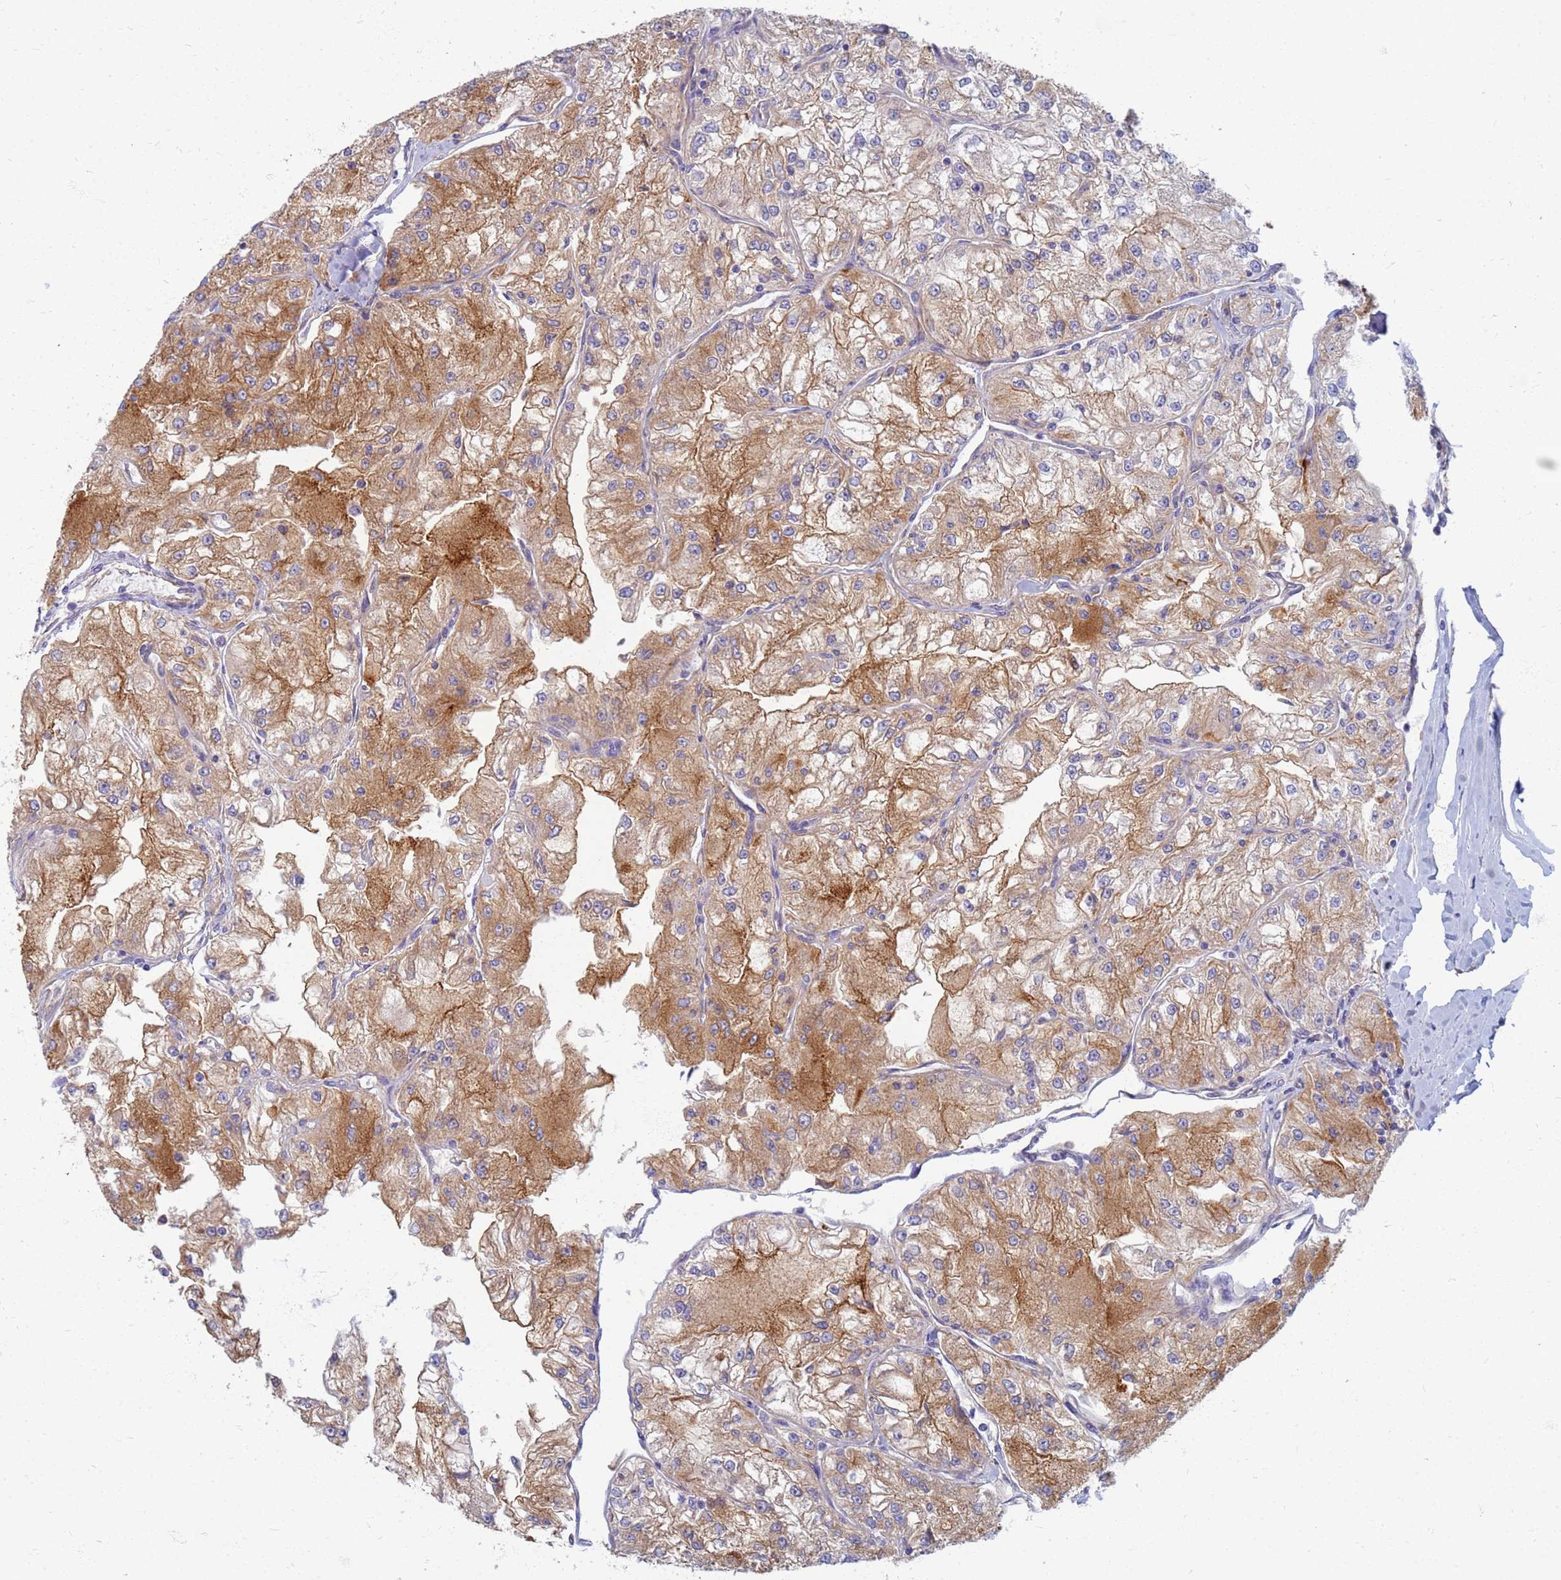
{"staining": {"intensity": "moderate", "quantity": "25%-75%", "location": "cytoplasmic/membranous"}, "tissue": "renal cancer", "cell_type": "Tumor cells", "image_type": "cancer", "snomed": [{"axis": "morphology", "description": "Adenocarcinoma, NOS"}, {"axis": "topography", "description": "Kidney"}], "caption": "IHC (DAB (3,3'-diaminobenzidine)) staining of human renal cancer (adenocarcinoma) displays moderate cytoplasmic/membranous protein staining in about 25%-75% of tumor cells.", "gene": "EEA1", "patient": {"sex": "female", "age": 72}}